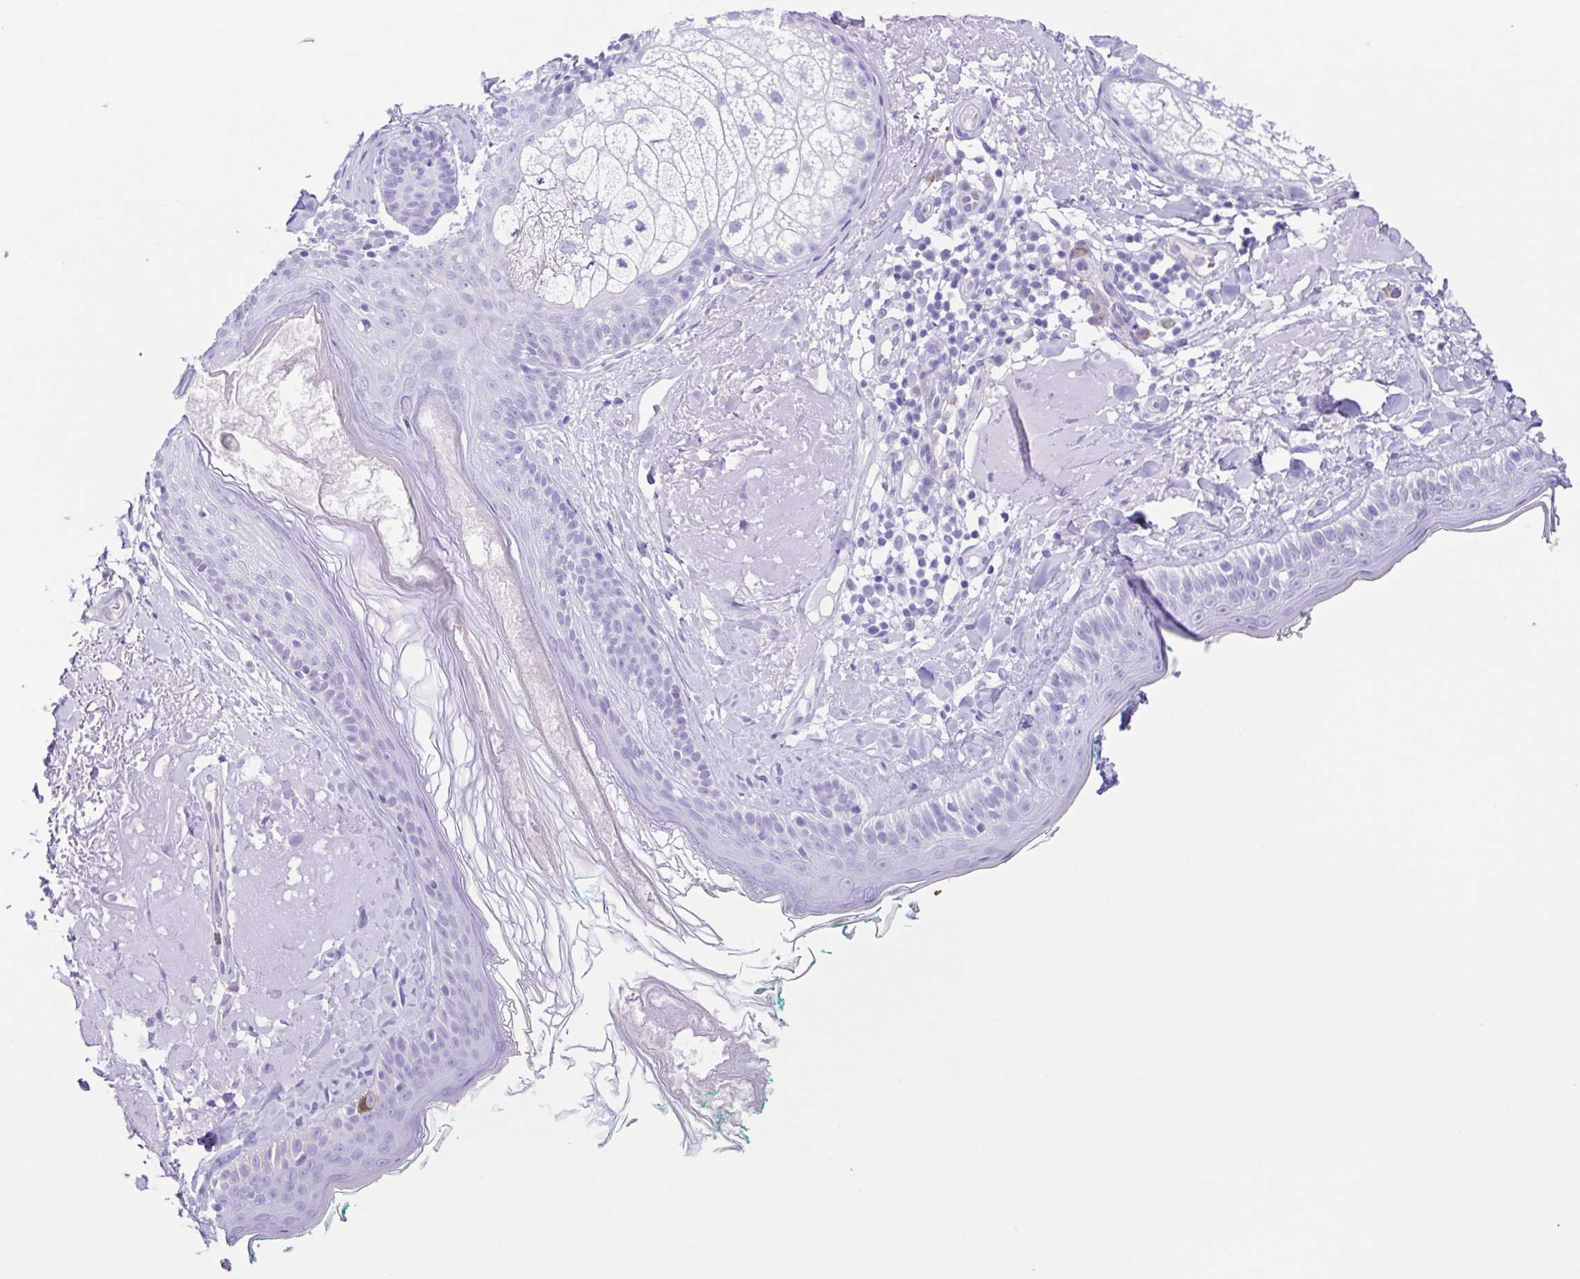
{"staining": {"intensity": "negative", "quantity": "none", "location": "none"}, "tissue": "skin", "cell_type": "Fibroblasts", "image_type": "normal", "snomed": [{"axis": "morphology", "description": "Normal tissue, NOS"}, {"axis": "topography", "description": "Skin"}], "caption": "High magnification brightfield microscopy of benign skin stained with DAB (3,3'-diaminobenzidine) (brown) and counterstained with hematoxylin (blue): fibroblasts show no significant positivity. The staining was performed using DAB to visualize the protein expression in brown, while the nuclei were stained in blue with hematoxylin (Magnification: 20x).", "gene": "GPR17", "patient": {"sex": "male", "age": 73}}